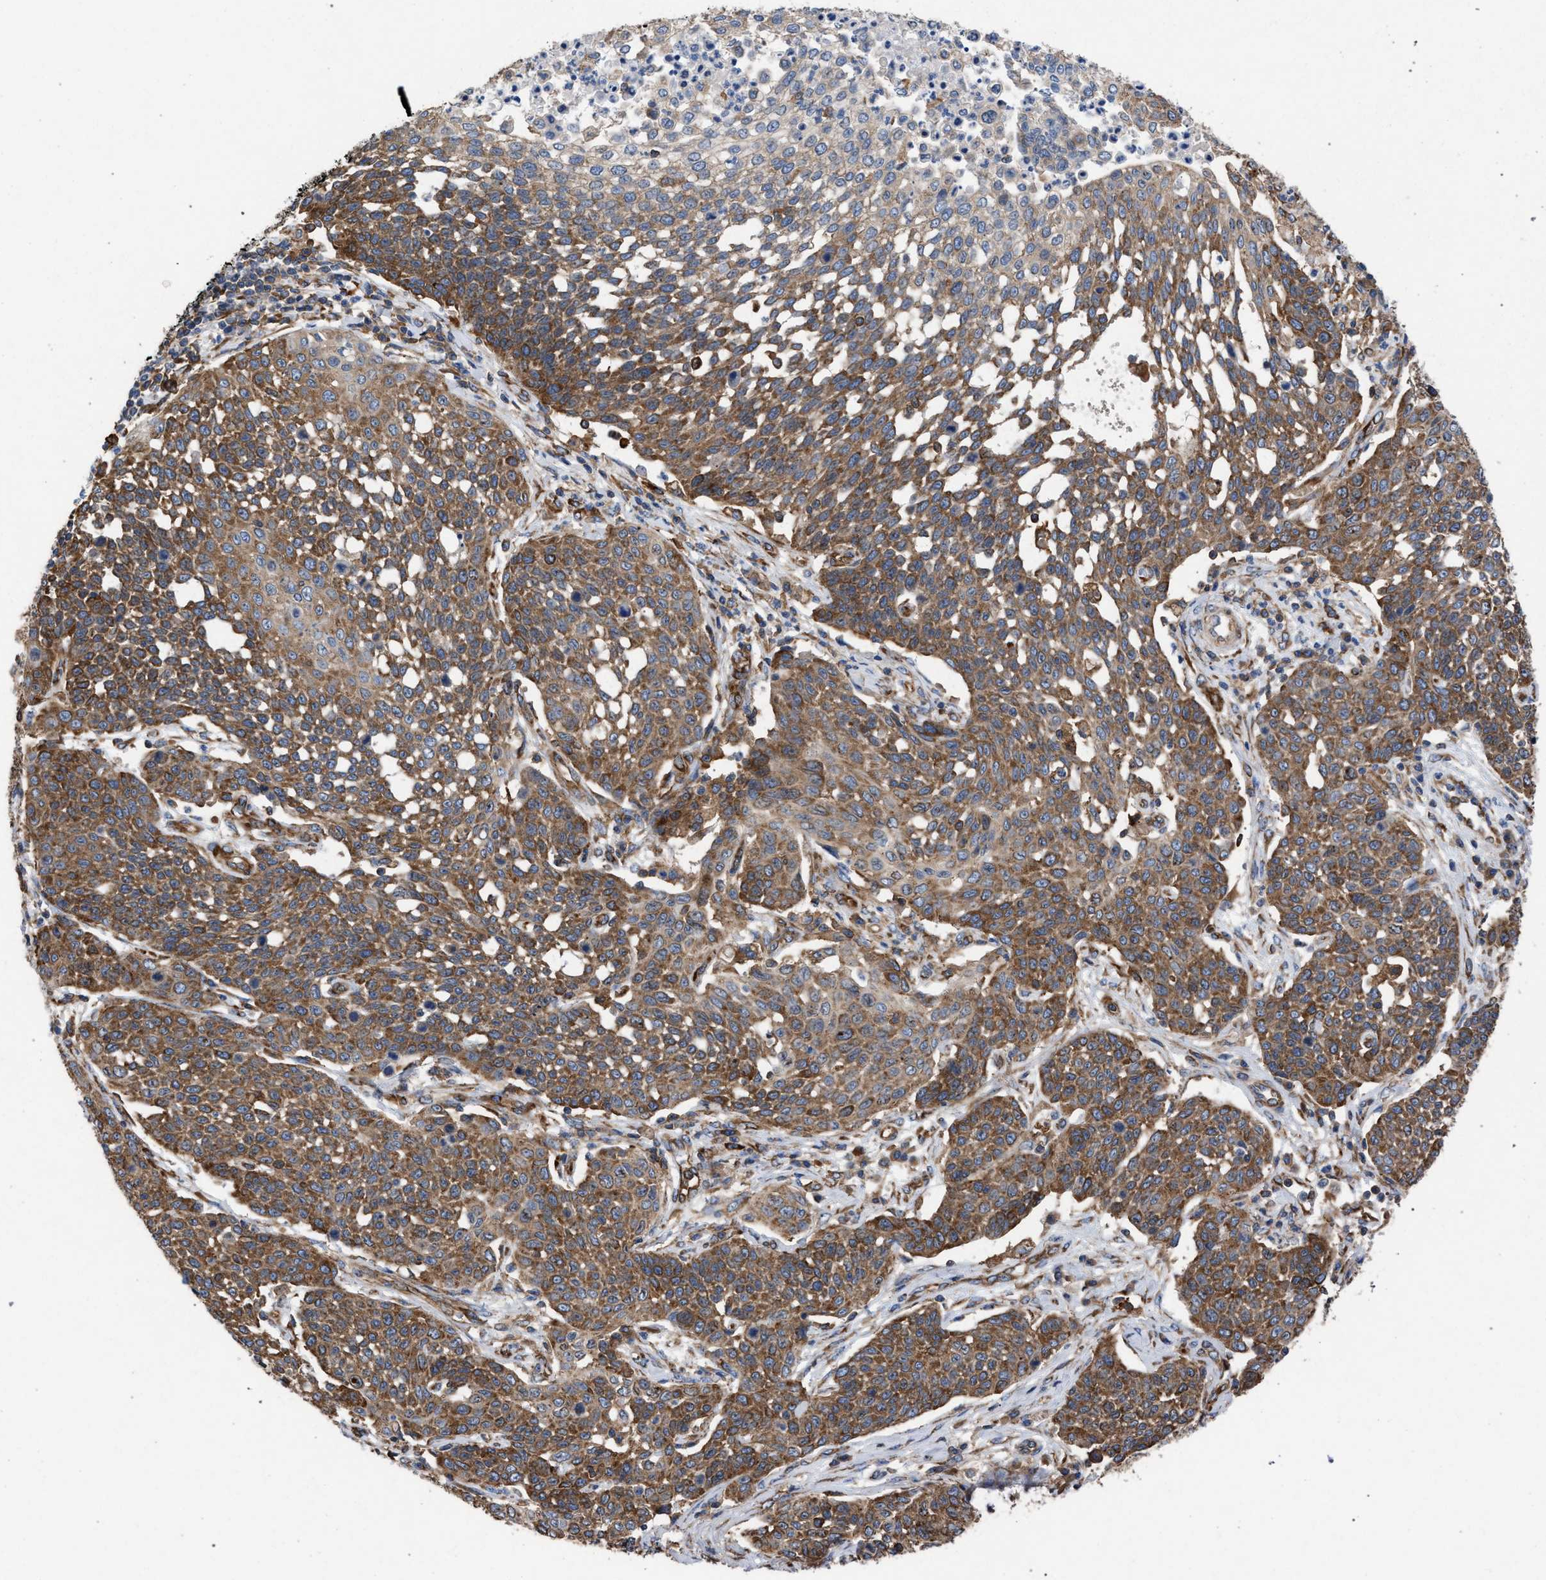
{"staining": {"intensity": "moderate", "quantity": ">75%", "location": "cytoplasmic/membranous"}, "tissue": "cervical cancer", "cell_type": "Tumor cells", "image_type": "cancer", "snomed": [{"axis": "morphology", "description": "Squamous cell carcinoma, NOS"}, {"axis": "topography", "description": "Cervix"}], "caption": "This histopathology image shows immunohistochemistry (IHC) staining of human cervical cancer, with medium moderate cytoplasmic/membranous expression in about >75% of tumor cells.", "gene": "CDR2L", "patient": {"sex": "female", "age": 34}}